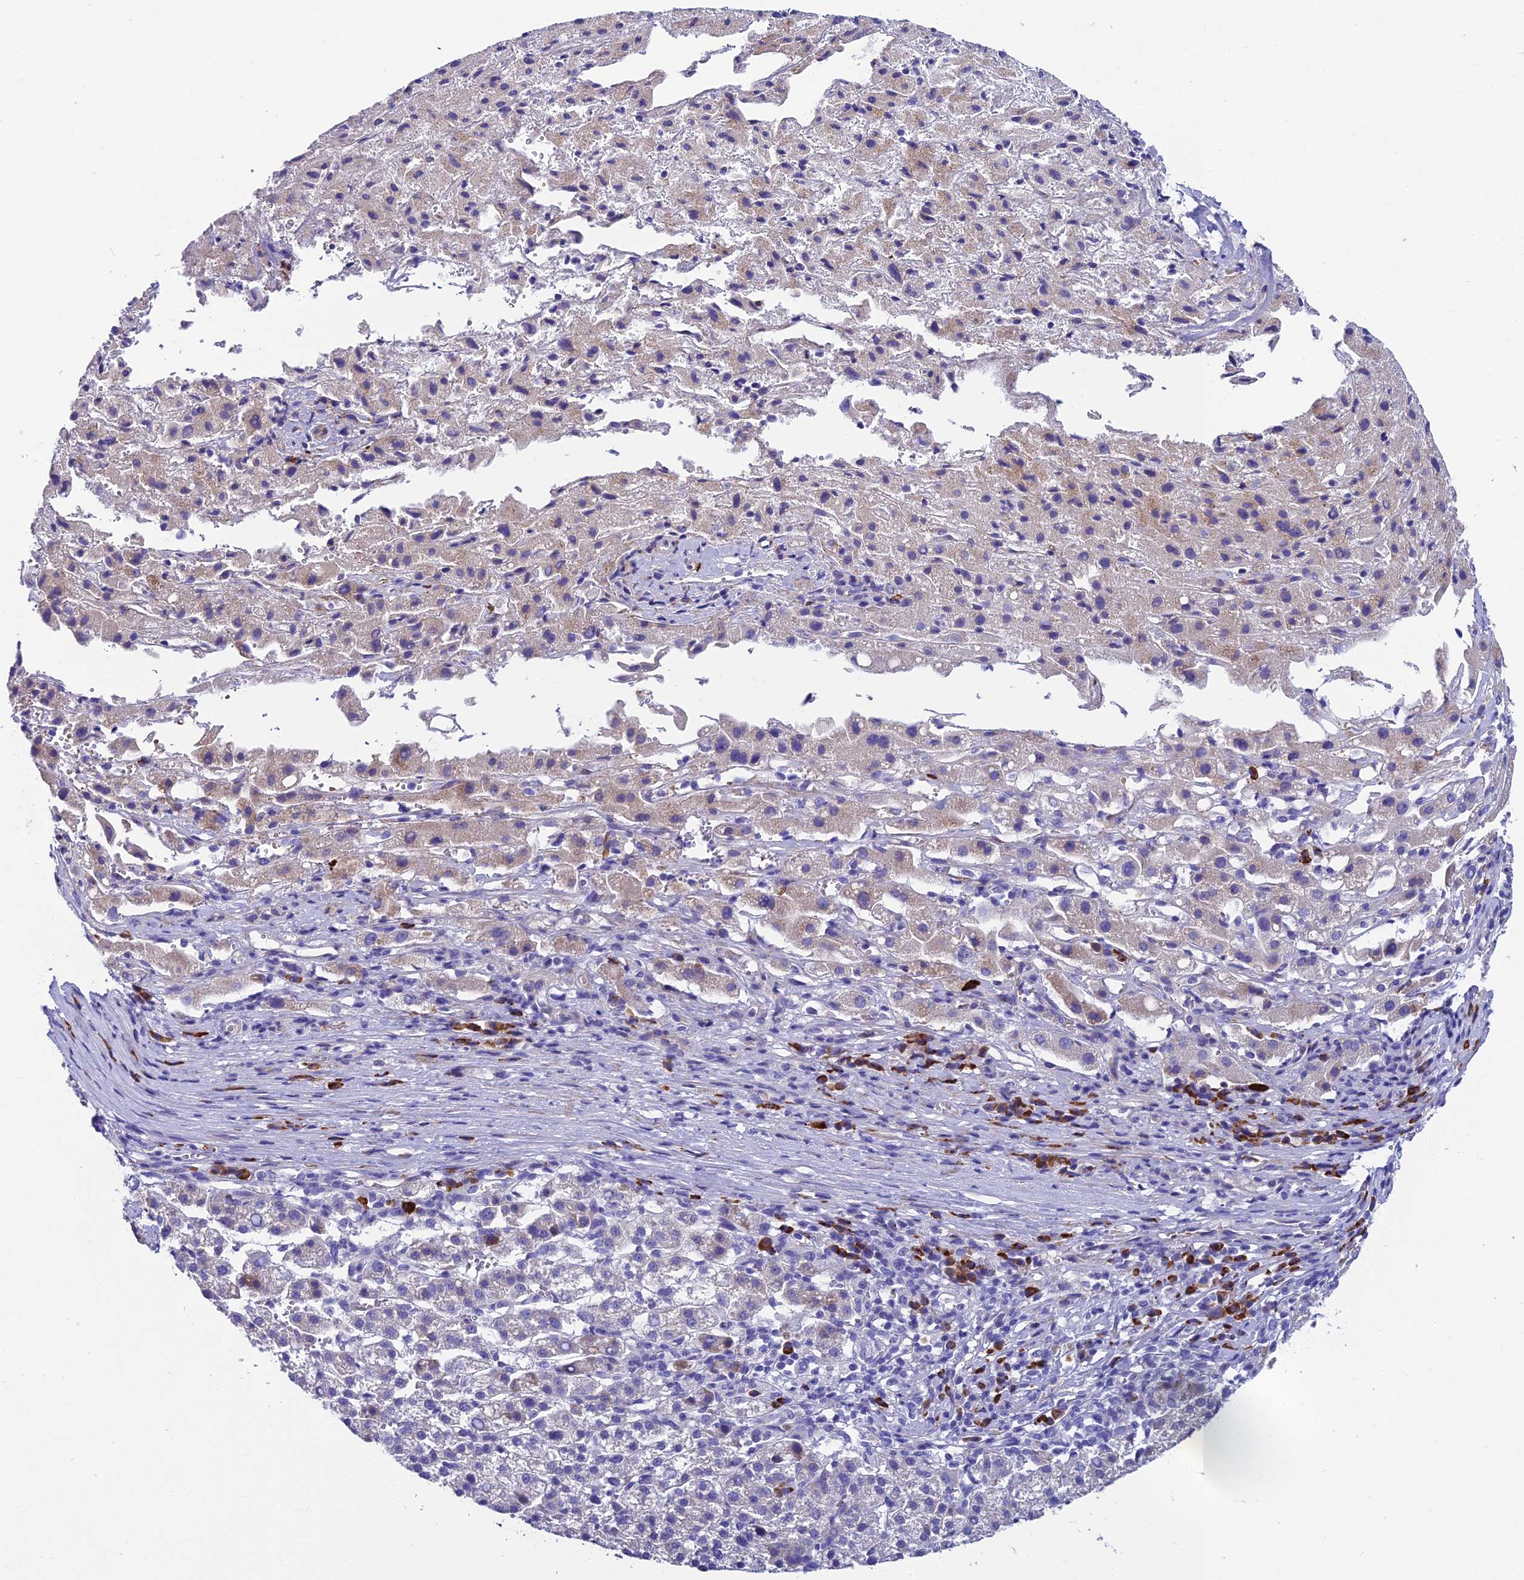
{"staining": {"intensity": "moderate", "quantity": "25%-75%", "location": "cytoplasmic/membranous"}, "tissue": "liver cancer", "cell_type": "Tumor cells", "image_type": "cancer", "snomed": [{"axis": "morphology", "description": "Carcinoma, Hepatocellular, NOS"}, {"axis": "topography", "description": "Liver"}], "caption": "Immunohistochemical staining of human hepatocellular carcinoma (liver) demonstrates moderate cytoplasmic/membranous protein positivity in about 25%-75% of tumor cells. (DAB = brown stain, brightfield microscopy at high magnification).", "gene": "MACIR", "patient": {"sex": "female", "age": 58}}